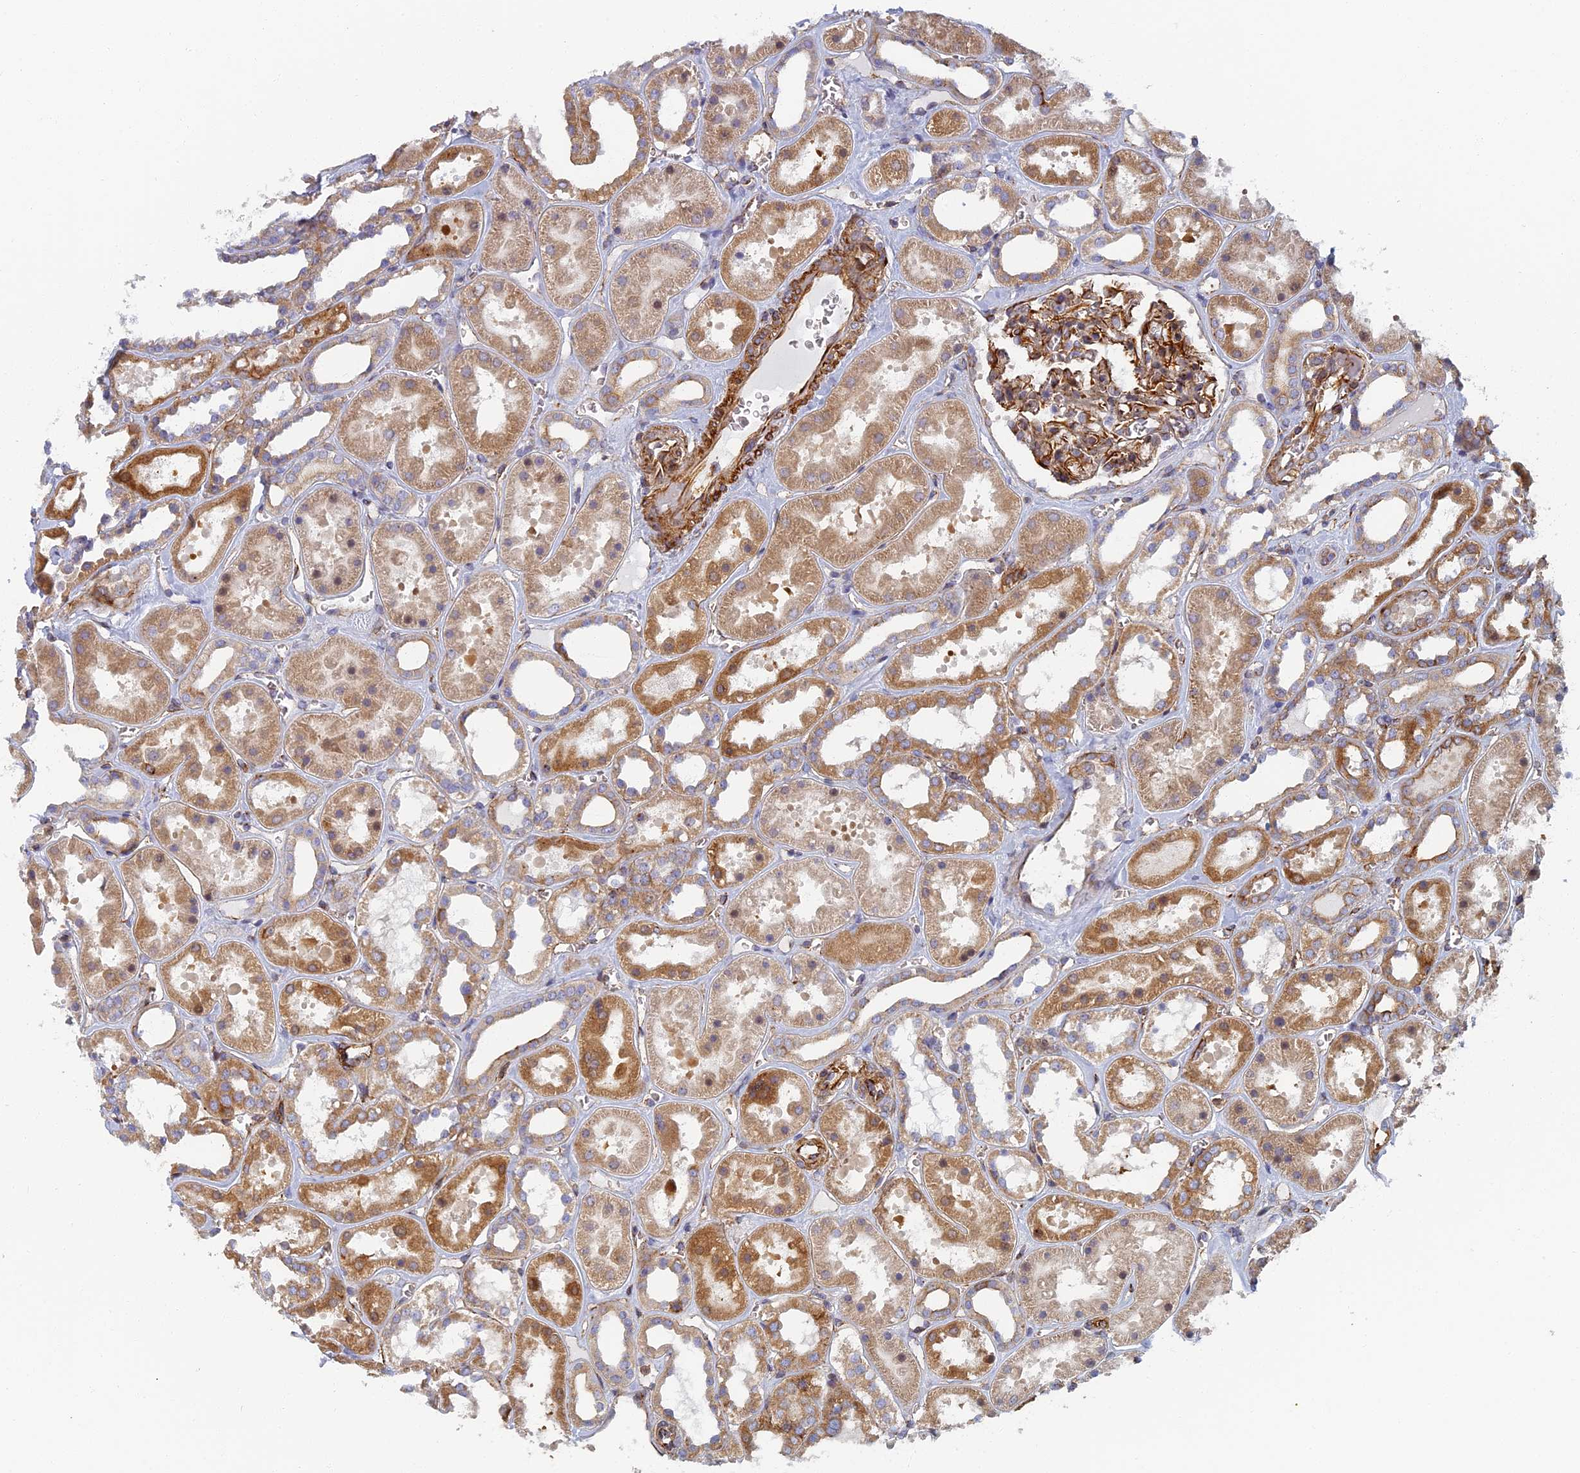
{"staining": {"intensity": "moderate", "quantity": ">75%", "location": "cytoplasmic/membranous"}, "tissue": "kidney", "cell_type": "Cells in glomeruli", "image_type": "normal", "snomed": [{"axis": "morphology", "description": "Normal tissue, NOS"}, {"axis": "topography", "description": "Kidney"}], "caption": "Immunohistochemistry (IHC) histopathology image of normal kidney: kidney stained using immunohistochemistry (IHC) reveals medium levels of moderate protein expression localized specifically in the cytoplasmic/membranous of cells in glomeruli, appearing as a cytoplasmic/membranous brown color.", "gene": "ABCB10", "patient": {"sex": "female", "age": 41}}